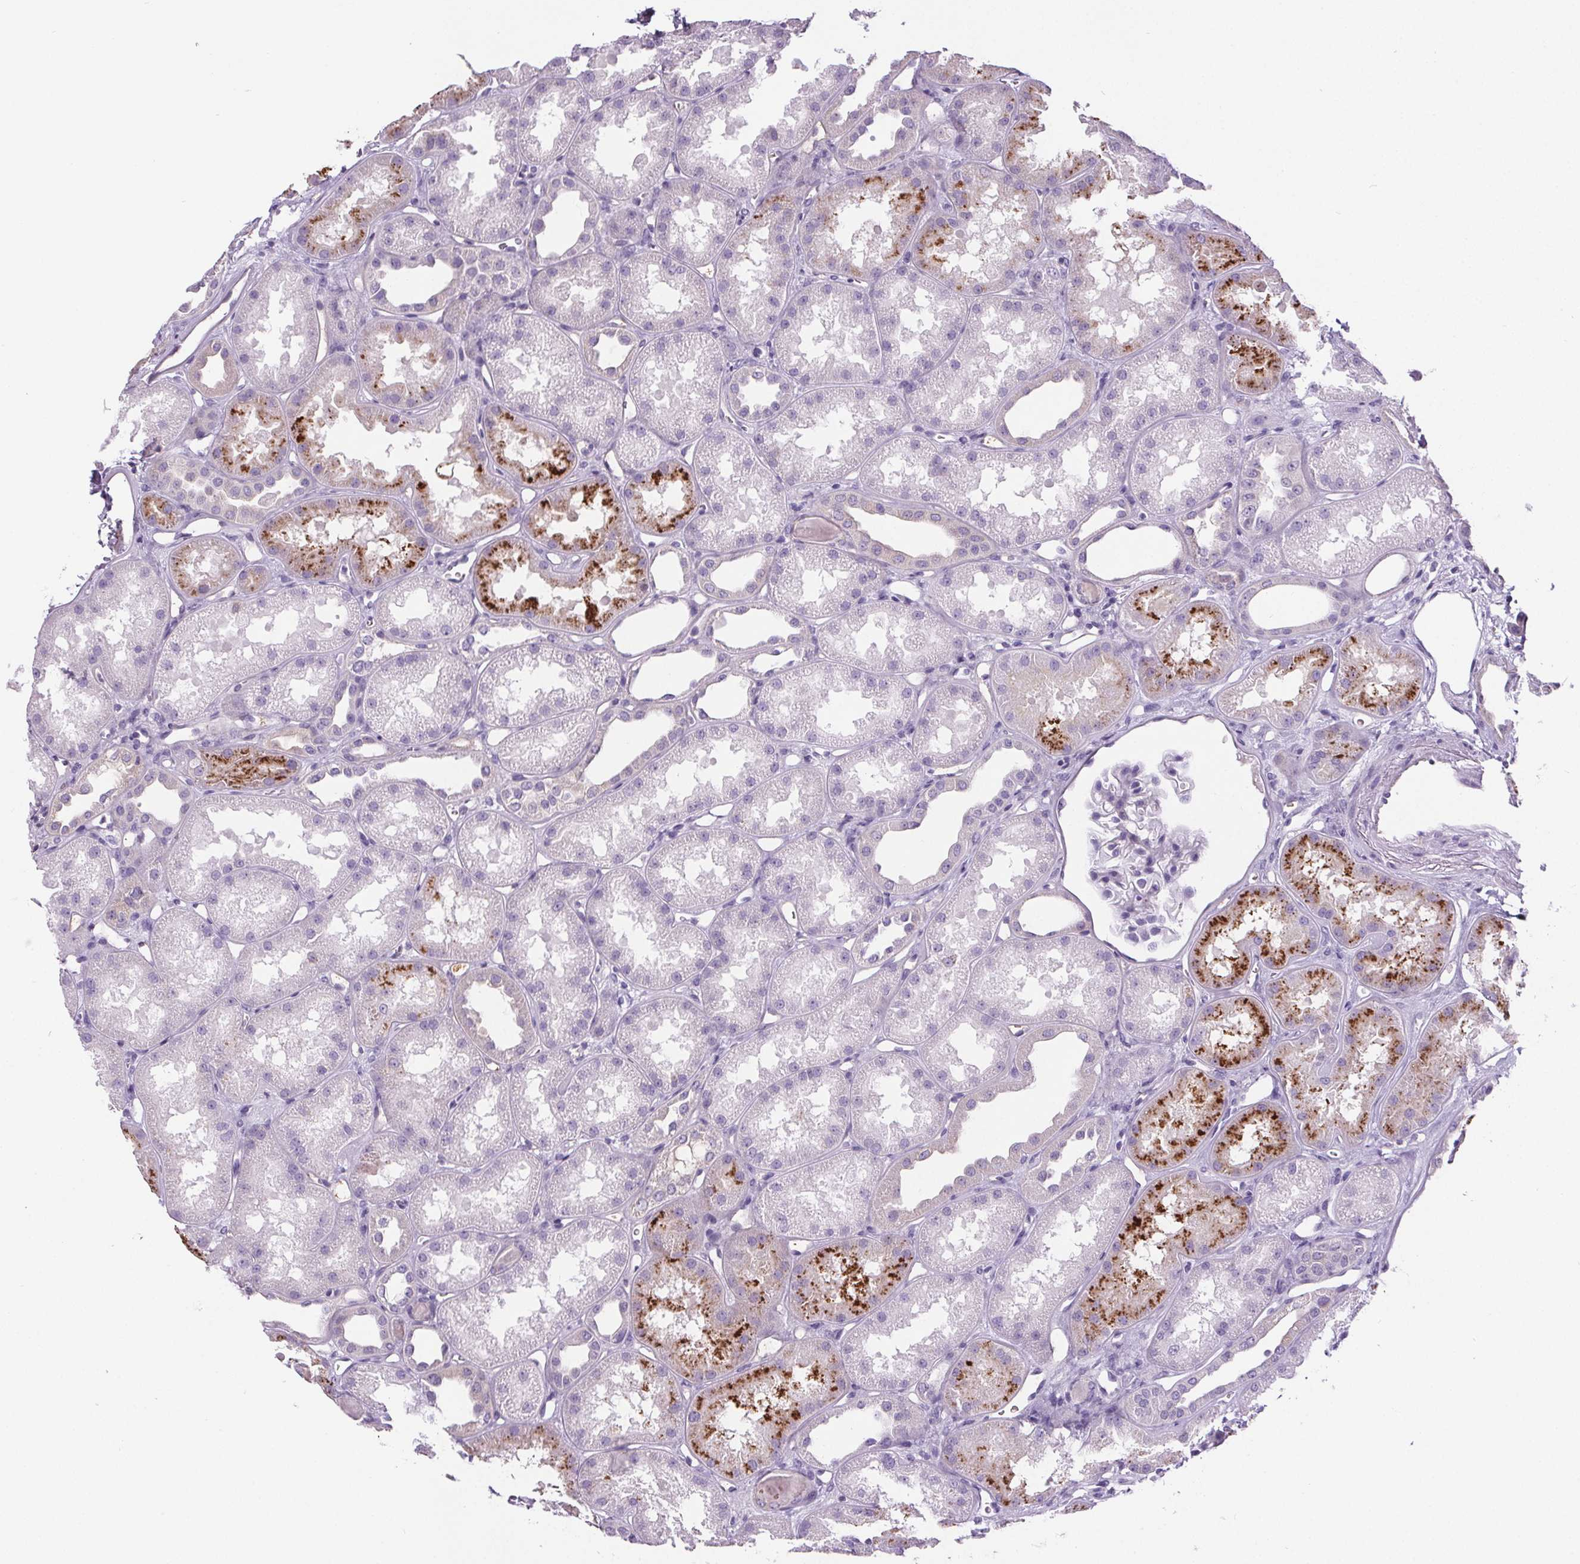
{"staining": {"intensity": "negative", "quantity": "none", "location": "none"}, "tissue": "kidney", "cell_type": "Cells in glomeruli", "image_type": "normal", "snomed": [{"axis": "morphology", "description": "Normal tissue, NOS"}, {"axis": "topography", "description": "Kidney"}], "caption": "An immunohistochemistry histopathology image of benign kidney is shown. There is no staining in cells in glomeruli of kidney. (IHC, brightfield microscopy, high magnification).", "gene": "CD5L", "patient": {"sex": "male", "age": 61}}